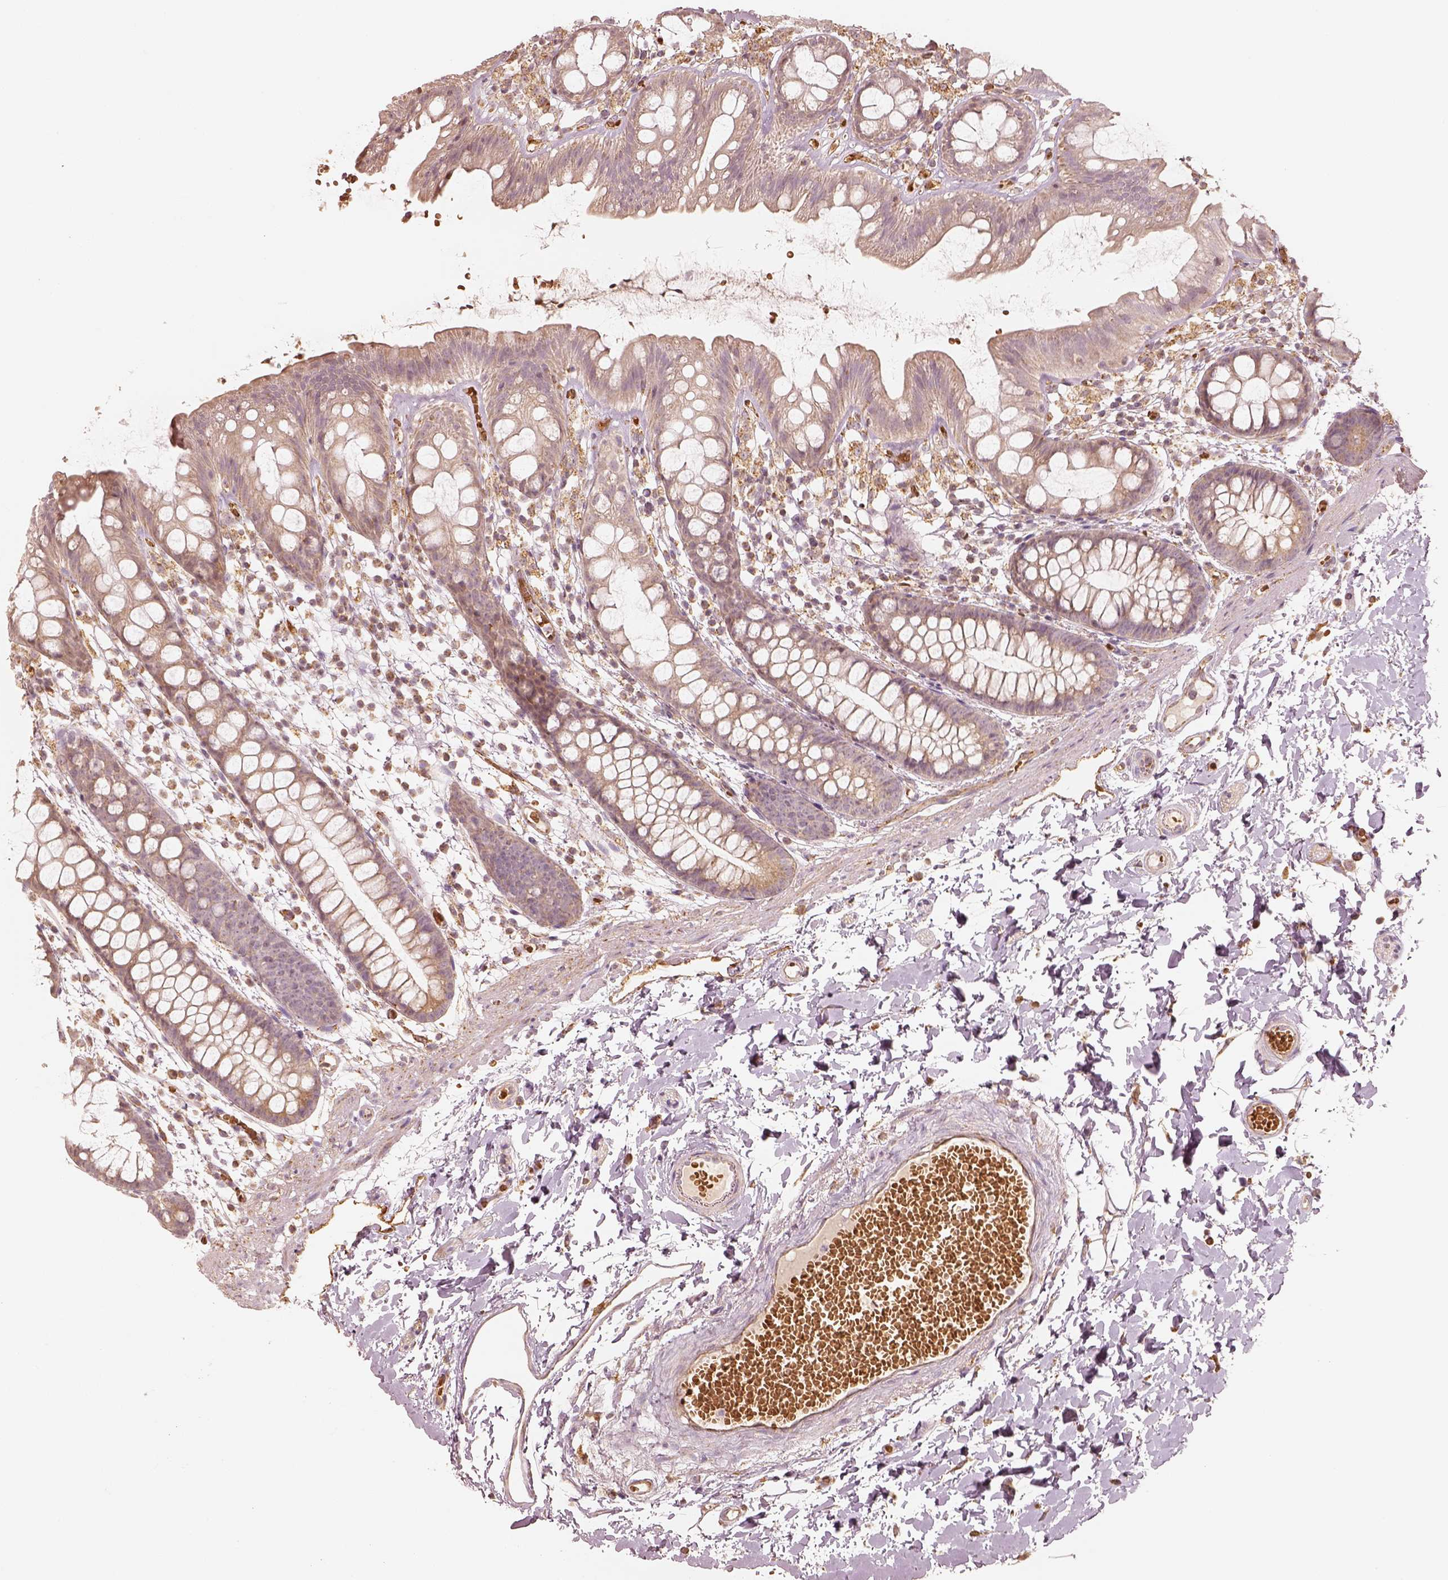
{"staining": {"intensity": "weak", "quantity": ">75%", "location": "cytoplasmic/membranous"}, "tissue": "rectum", "cell_type": "Glandular cells", "image_type": "normal", "snomed": [{"axis": "morphology", "description": "Normal tissue, NOS"}, {"axis": "topography", "description": "Rectum"}], "caption": "The photomicrograph displays a brown stain indicating the presence of a protein in the cytoplasmic/membranous of glandular cells in rectum.", "gene": "FSCN1", "patient": {"sex": "male", "age": 57}}